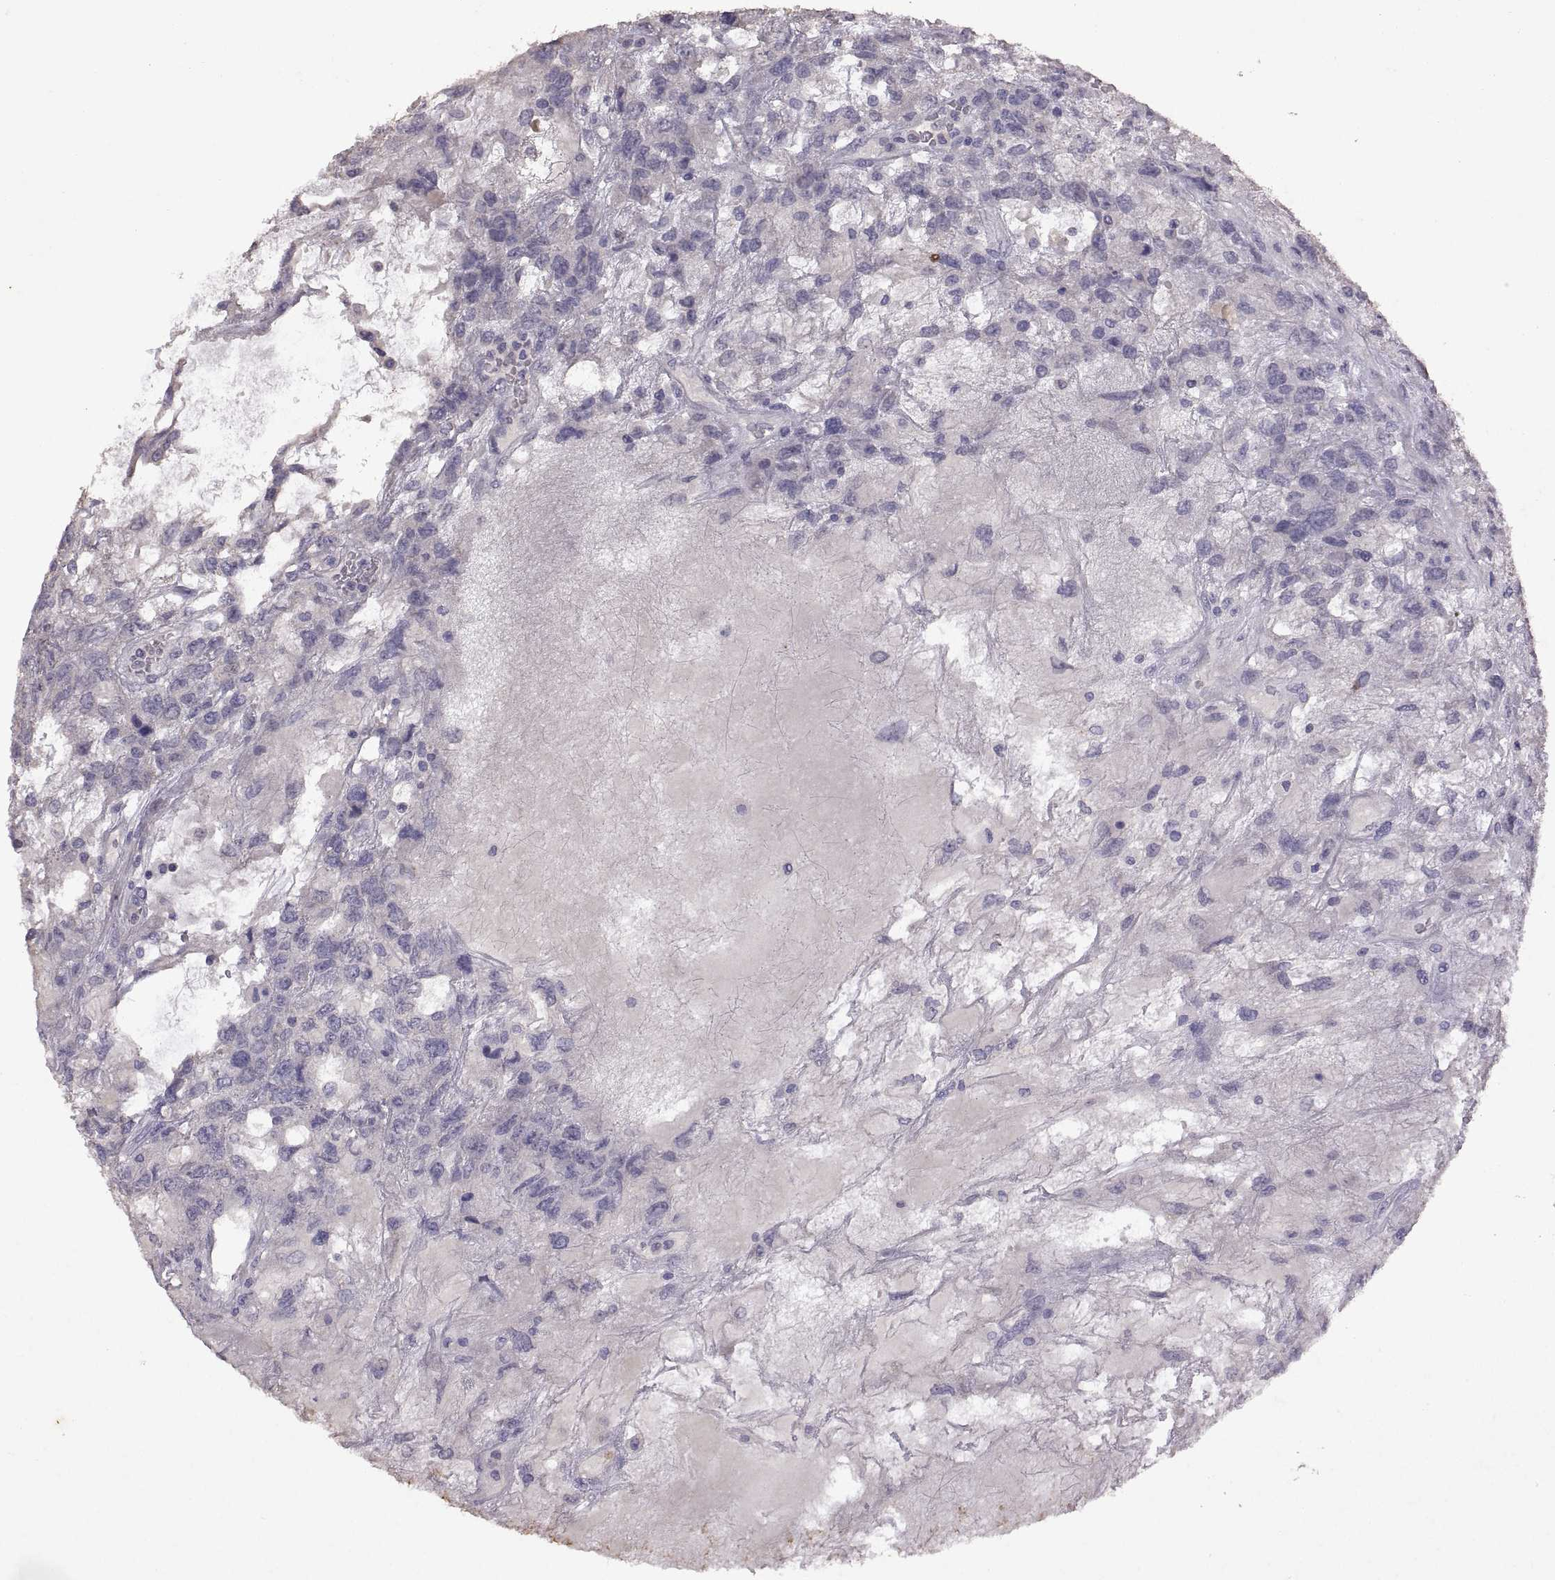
{"staining": {"intensity": "negative", "quantity": "none", "location": "none"}, "tissue": "testis cancer", "cell_type": "Tumor cells", "image_type": "cancer", "snomed": [{"axis": "morphology", "description": "Seminoma, NOS"}, {"axis": "topography", "description": "Testis"}], "caption": "Immunohistochemistry photomicrograph of neoplastic tissue: testis cancer stained with DAB demonstrates no significant protein staining in tumor cells. The staining was performed using DAB (3,3'-diaminobenzidine) to visualize the protein expression in brown, while the nuclei were stained in blue with hematoxylin (Magnification: 20x).", "gene": "DEFB136", "patient": {"sex": "male", "age": 52}}